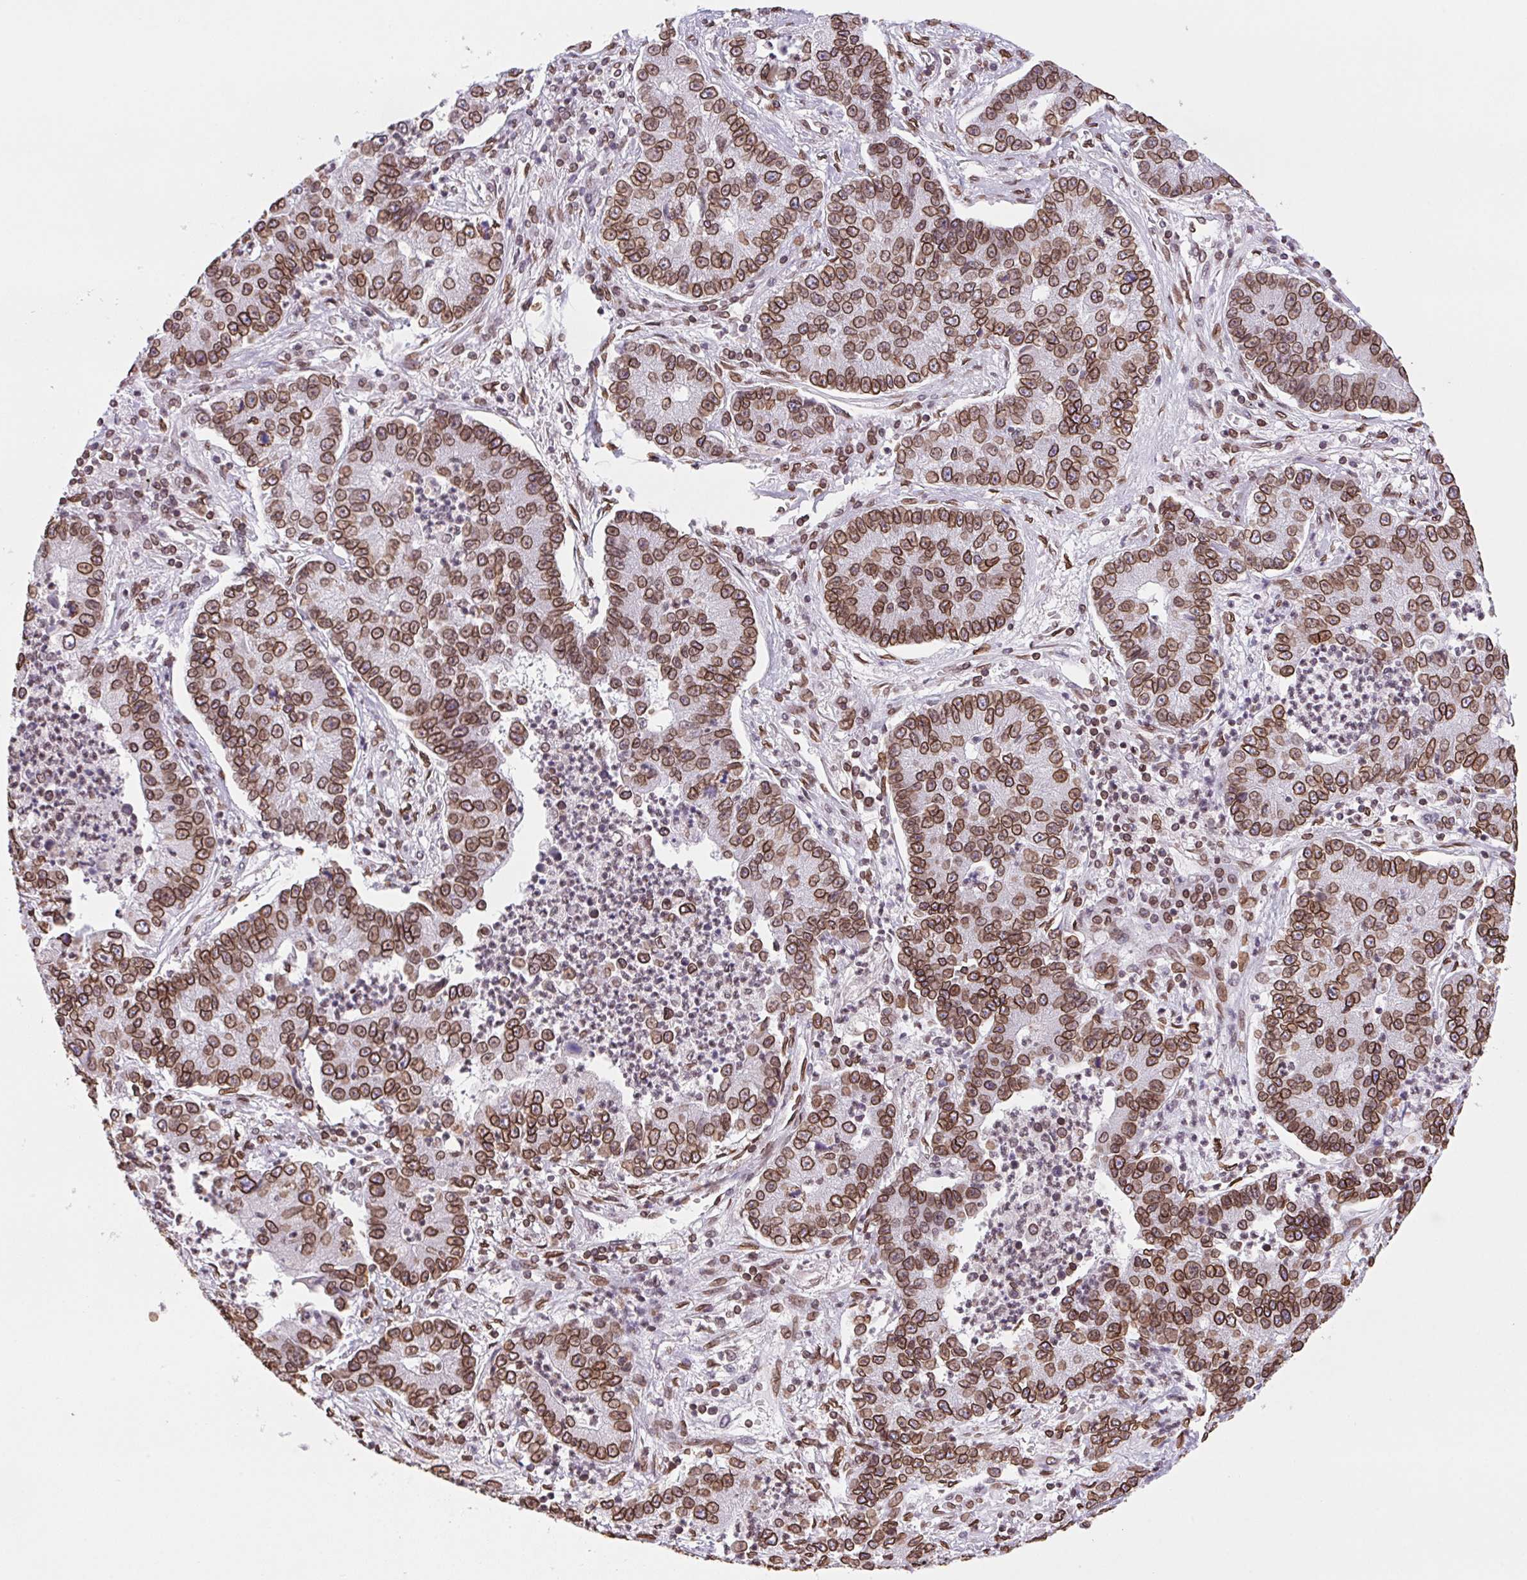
{"staining": {"intensity": "strong", "quantity": ">75%", "location": "cytoplasmic/membranous,nuclear"}, "tissue": "lung cancer", "cell_type": "Tumor cells", "image_type": "cancer", "snomed": [{"axis": "morphology", "description": "Adenocarcinoma, NOS"}, {"axis": "topography", "description": "Lung"}], "caption": "Tumor cells exhibit high levels of strong cytoplasmic/membranous and nuclear expression in approximately >75% of cells in lung cancer.", "gene": "LMNB2", "patient": {"sex": "female", "age": 57}}